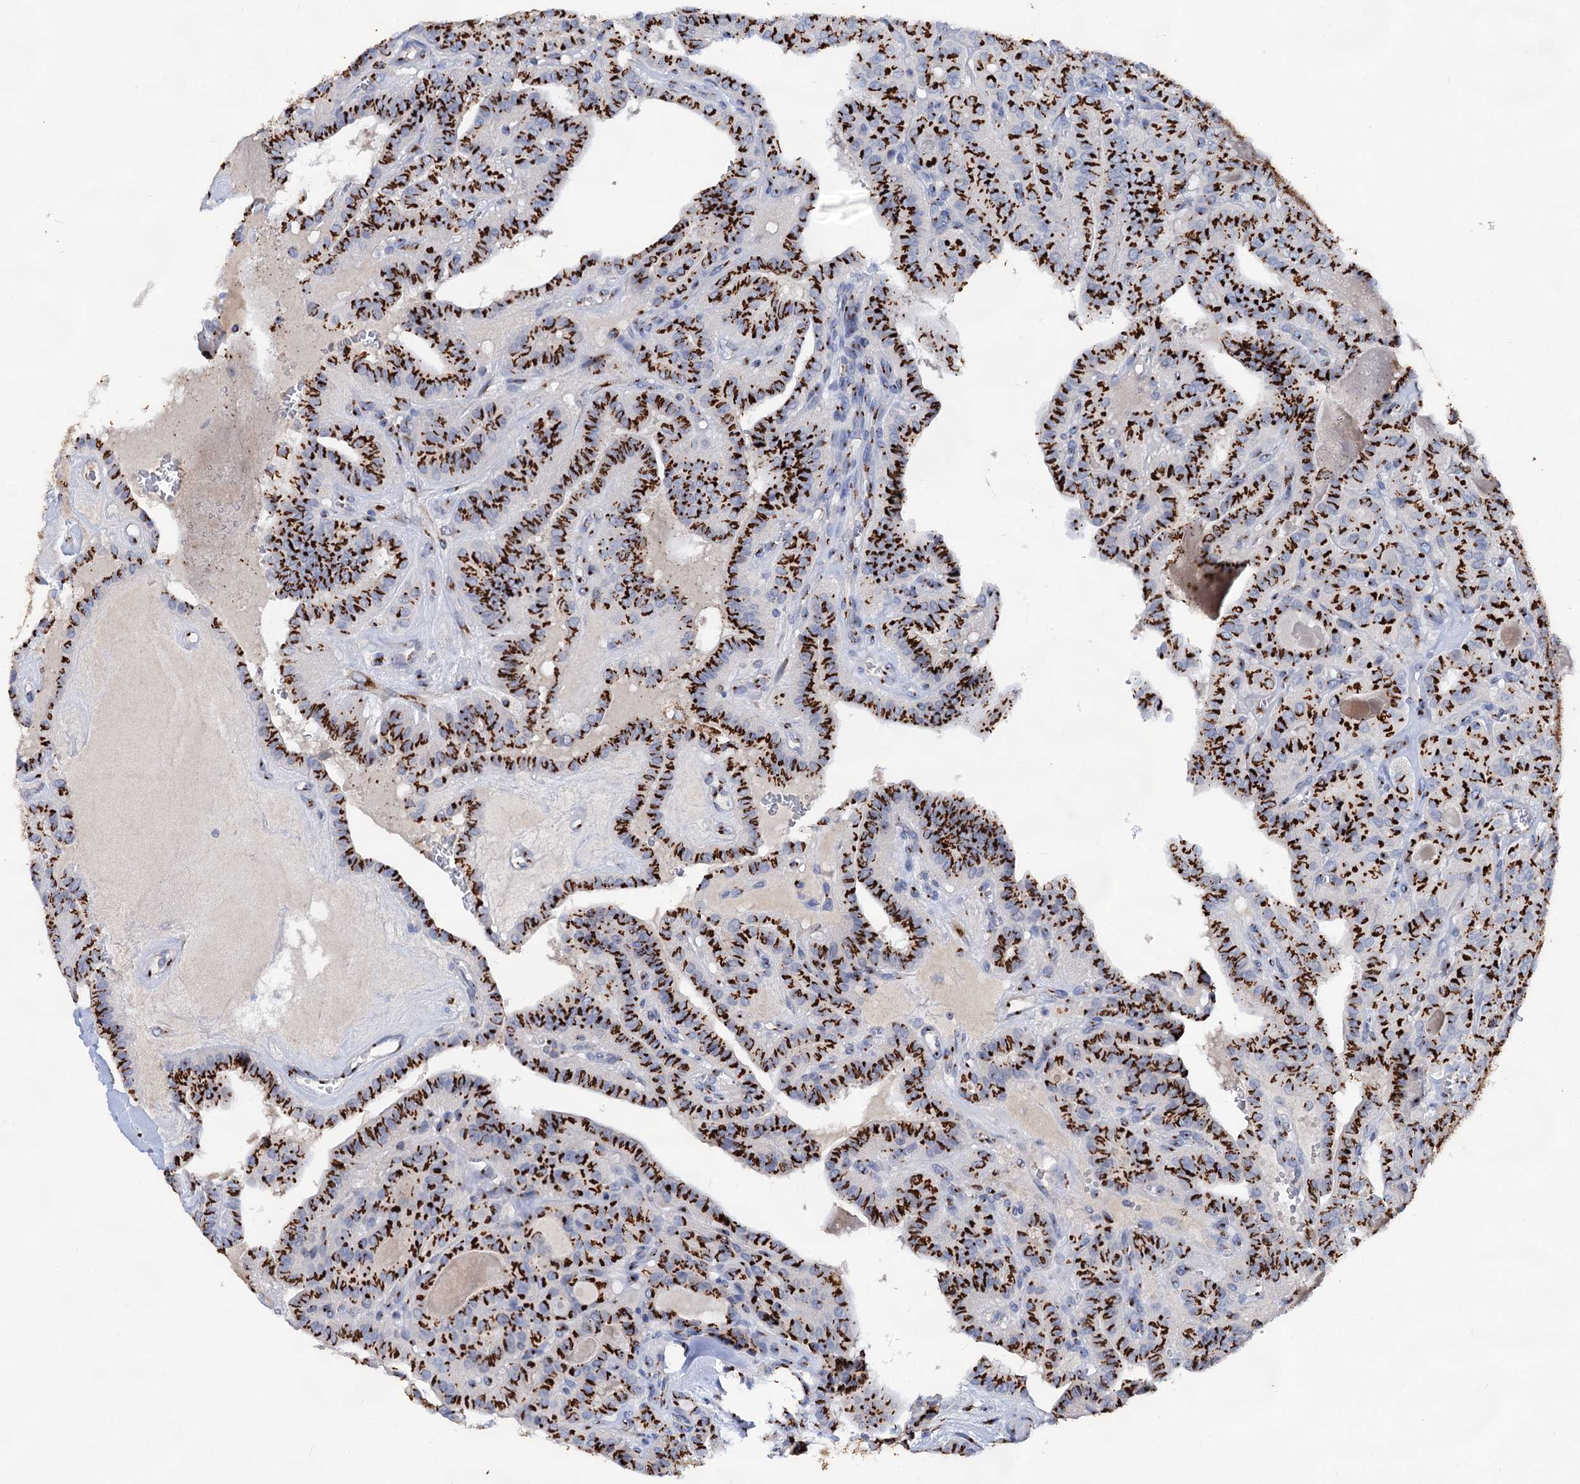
{"staining": {"intensity": "strong", "quantity": ">75%", "location": "cytoplasmic/membranous"}, "tissue": "thyroid cancer", "cell_type": "Tumor cells", "image_type": "cancer", "snomed": [{"axis": "morphology", "description": "Papillary adenocarcinoma, NOS"}, {"axis": "topography", "description": "Thyroid gland"}], "caption": "IHC image of neoplastic tissue: human thyroid cancer (papillary adenocarcinoma) stained using IHC exhibits high levels of strong protein expression localized specifically in the cytoplasmic/membranous of tumor cells, appearing as a cytoplasmic/membranous brown color.", "gene": "TM9SF3", "patient": {"sex": "male", "age": 52}}